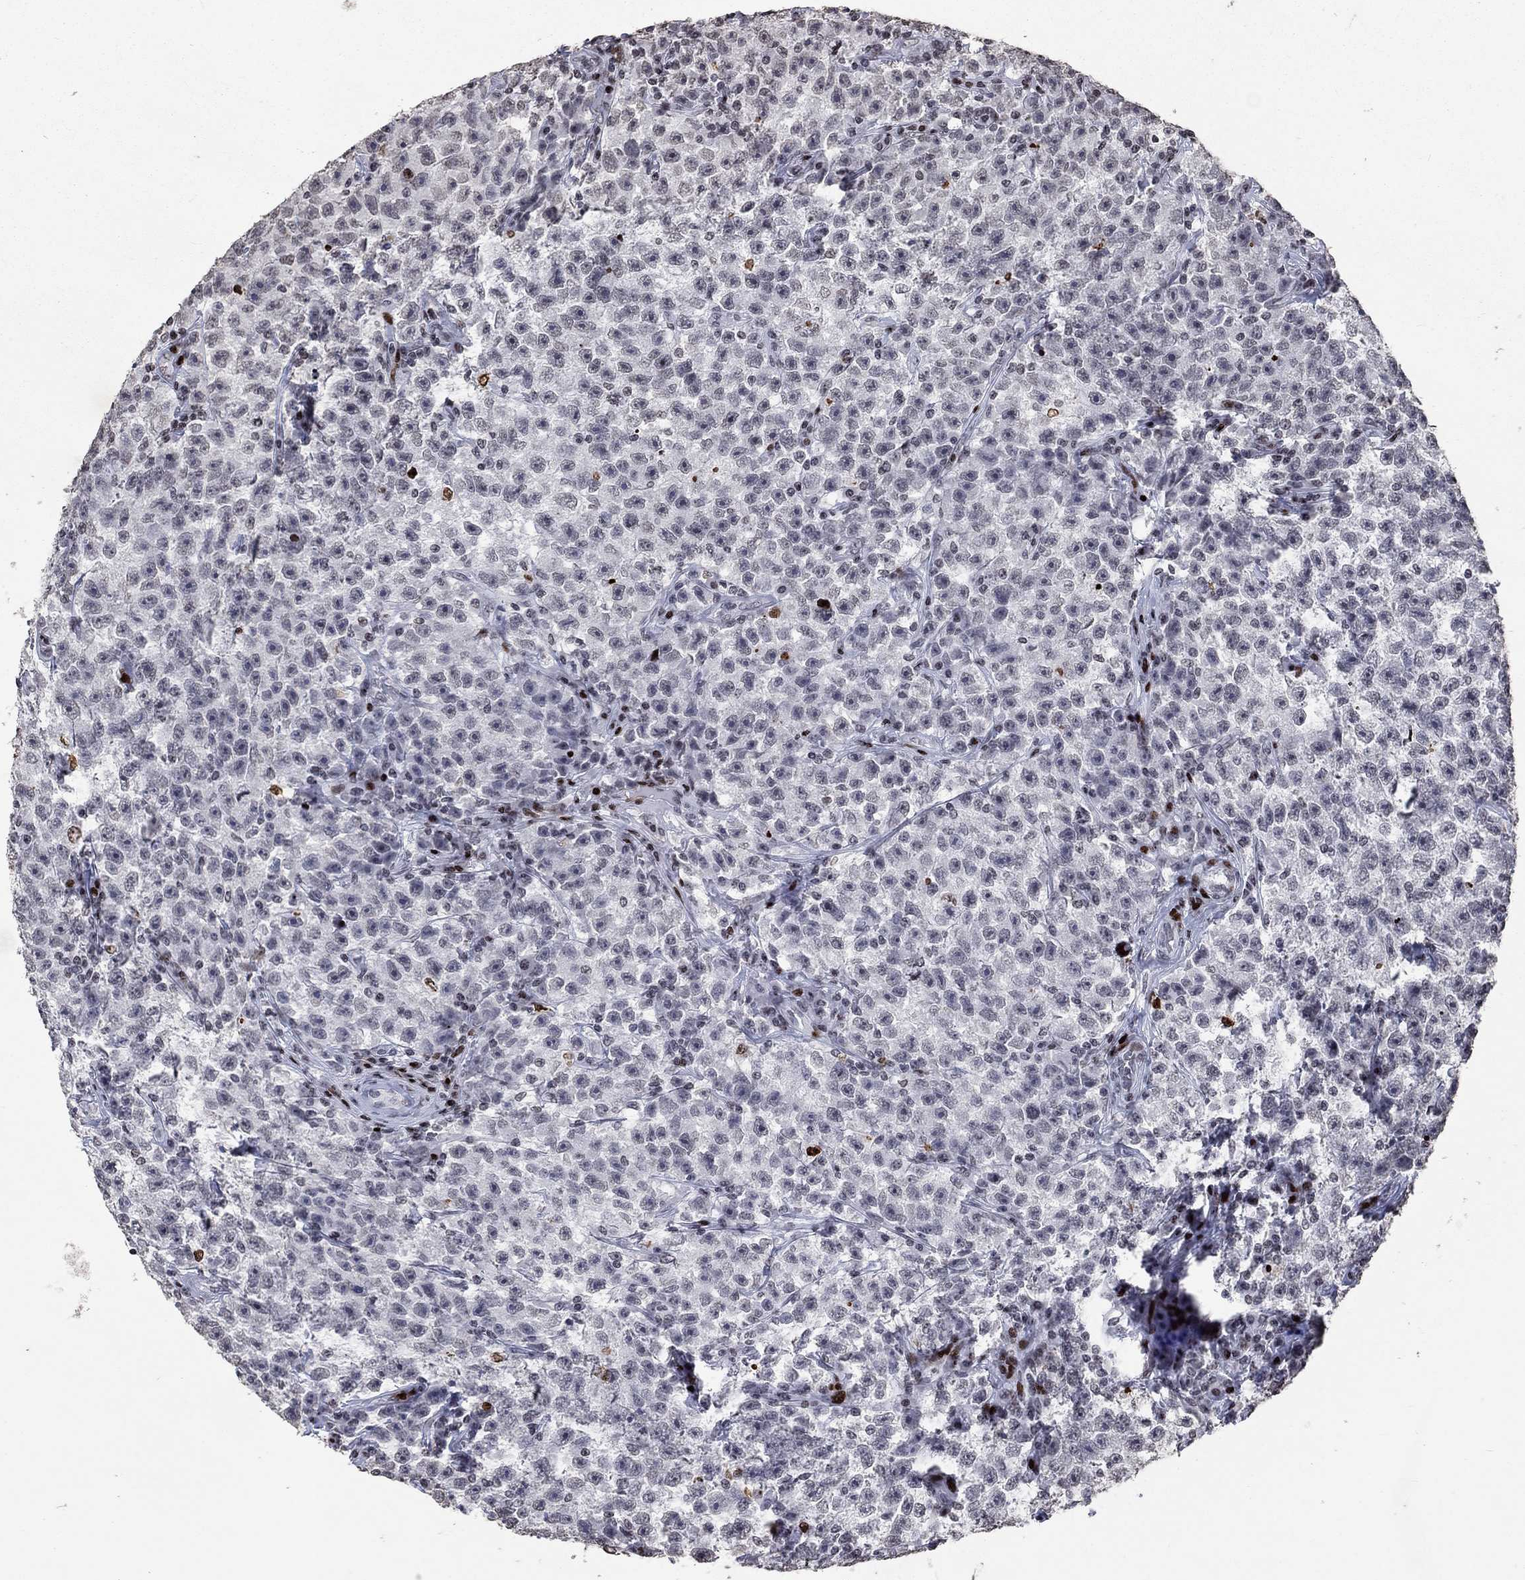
{"staining": {"intensity": "negative", "quantity": "none", "location": "none"}, "tissue": "testis cancer", "cell_type": "Tumor cells", "image_type": "cancer", "snomed": [{"axis": "morphology", "description": "Seminoma, NOS"}, {"axis": "topography", "description": "Testis"}], "caption": "A photomicrograph of human testis seminoma is negative for staining in tumor cells. Nuclei are stained in blue.", "gene": "SRSF3", "patient": {"sex": "male", "age": 22}}